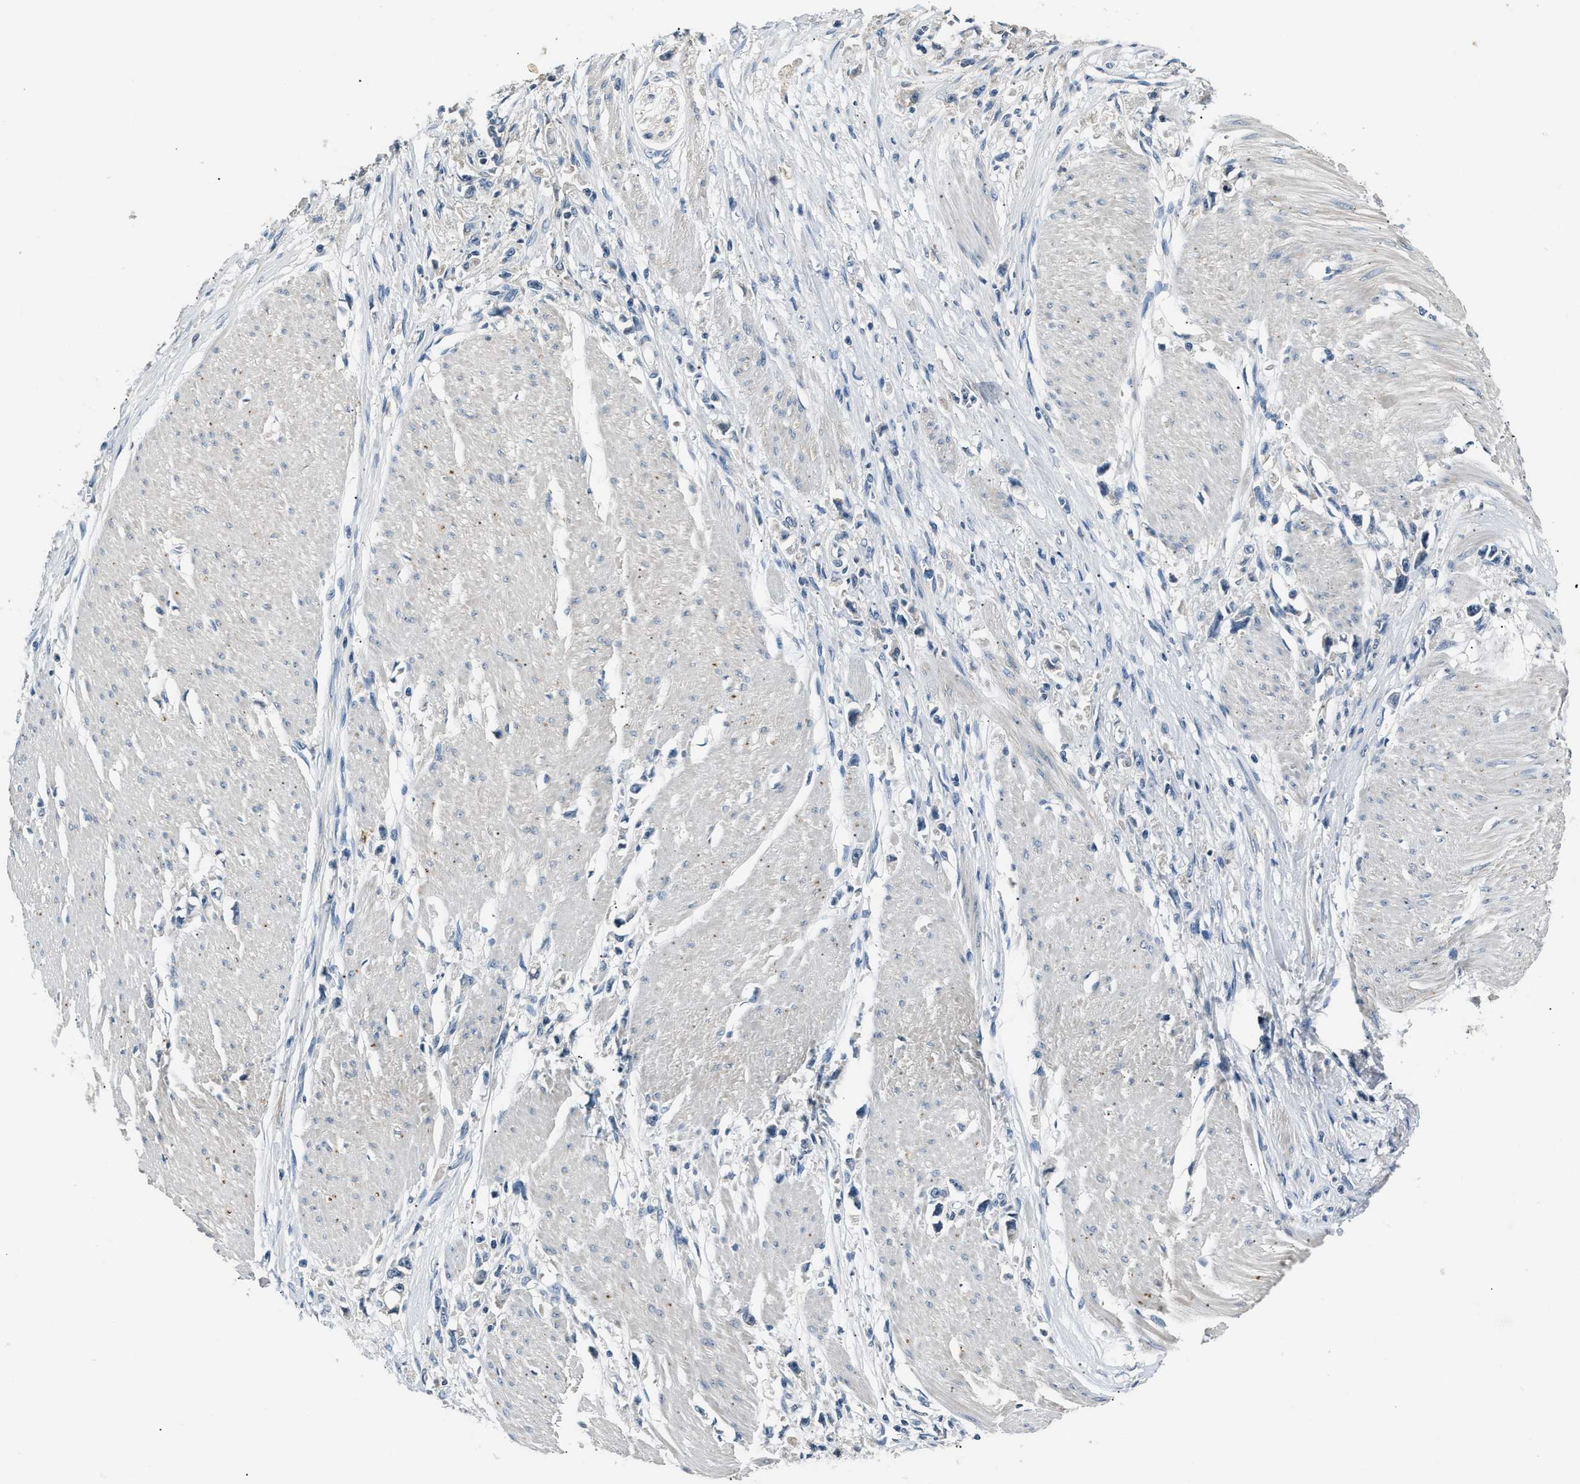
{"staining": {"intensity": "negative", "quantity": "none", "location": "none"}, "tissue": "stomach cancer", "cell_type": "Tumor cells", "image_type": "cancer", "snomed": [{"axis": "morphology", "description": "Adenocarcinoma, NOS"}, {"axis": "topography", "description": "Stomach"}], "caption": "An image of human adenocarcinoma (stomach) is negative for staining in tumor cells. Nuclei are stained in blue.", "gene": "INHA", "patient": {"sex": "female", "age": 59}}